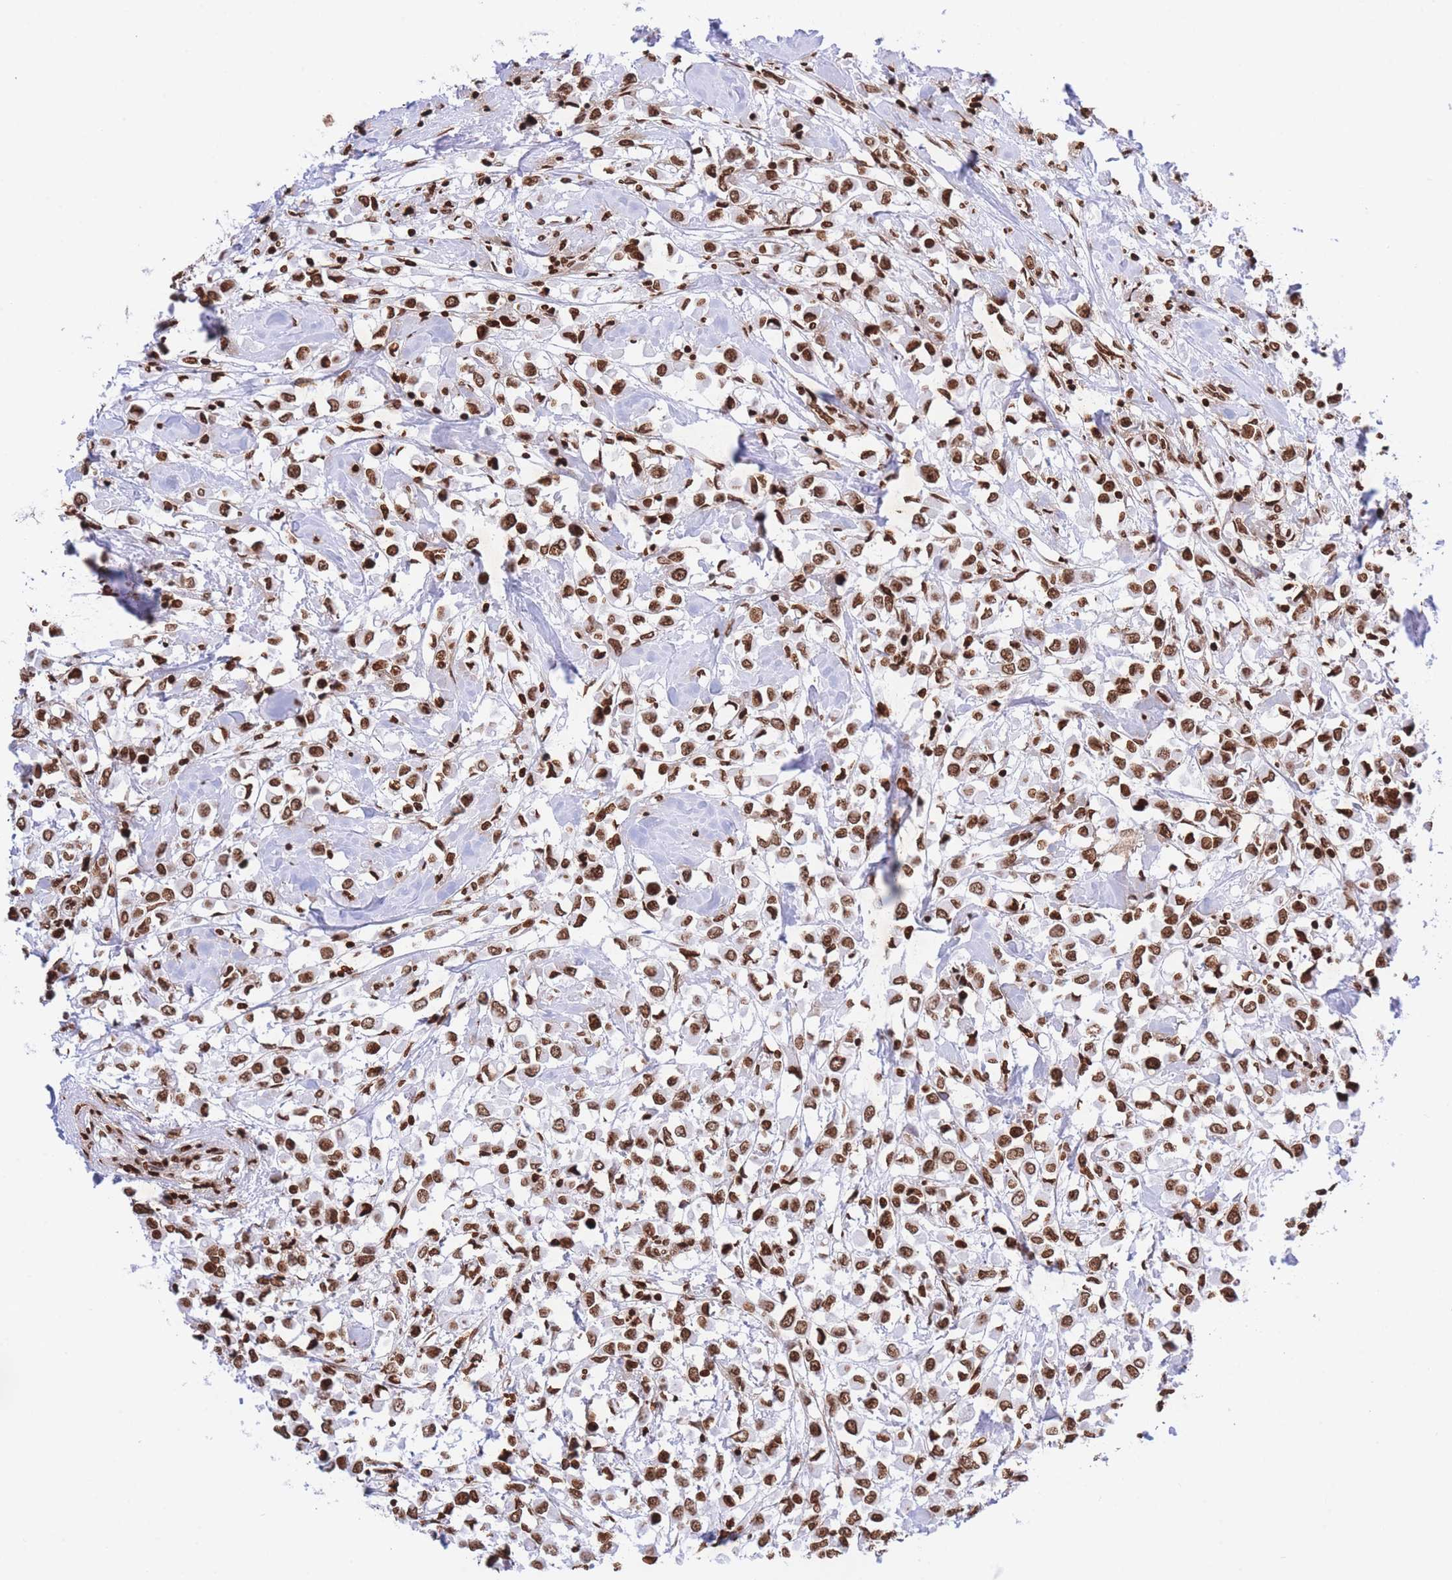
{"staining": {"intensity": "strong", "quantity": ">75%", "location": "nuclear"}, "tissue": "breast cancer", "cell_type": "Tumor cells", "image_type": "cancer", "snomed": [{"axis": "morphology", "description": "Duct carcinoma"}, {"axis": "topography", "description": "Breast"}], "caption": "Strong nuclear staining is seen in approximately >75% of tumor cells in infiltrating ductal carcinoma (breast).", "gene": "H2BC11", "patient": {"sex": "female", "age": 61}}